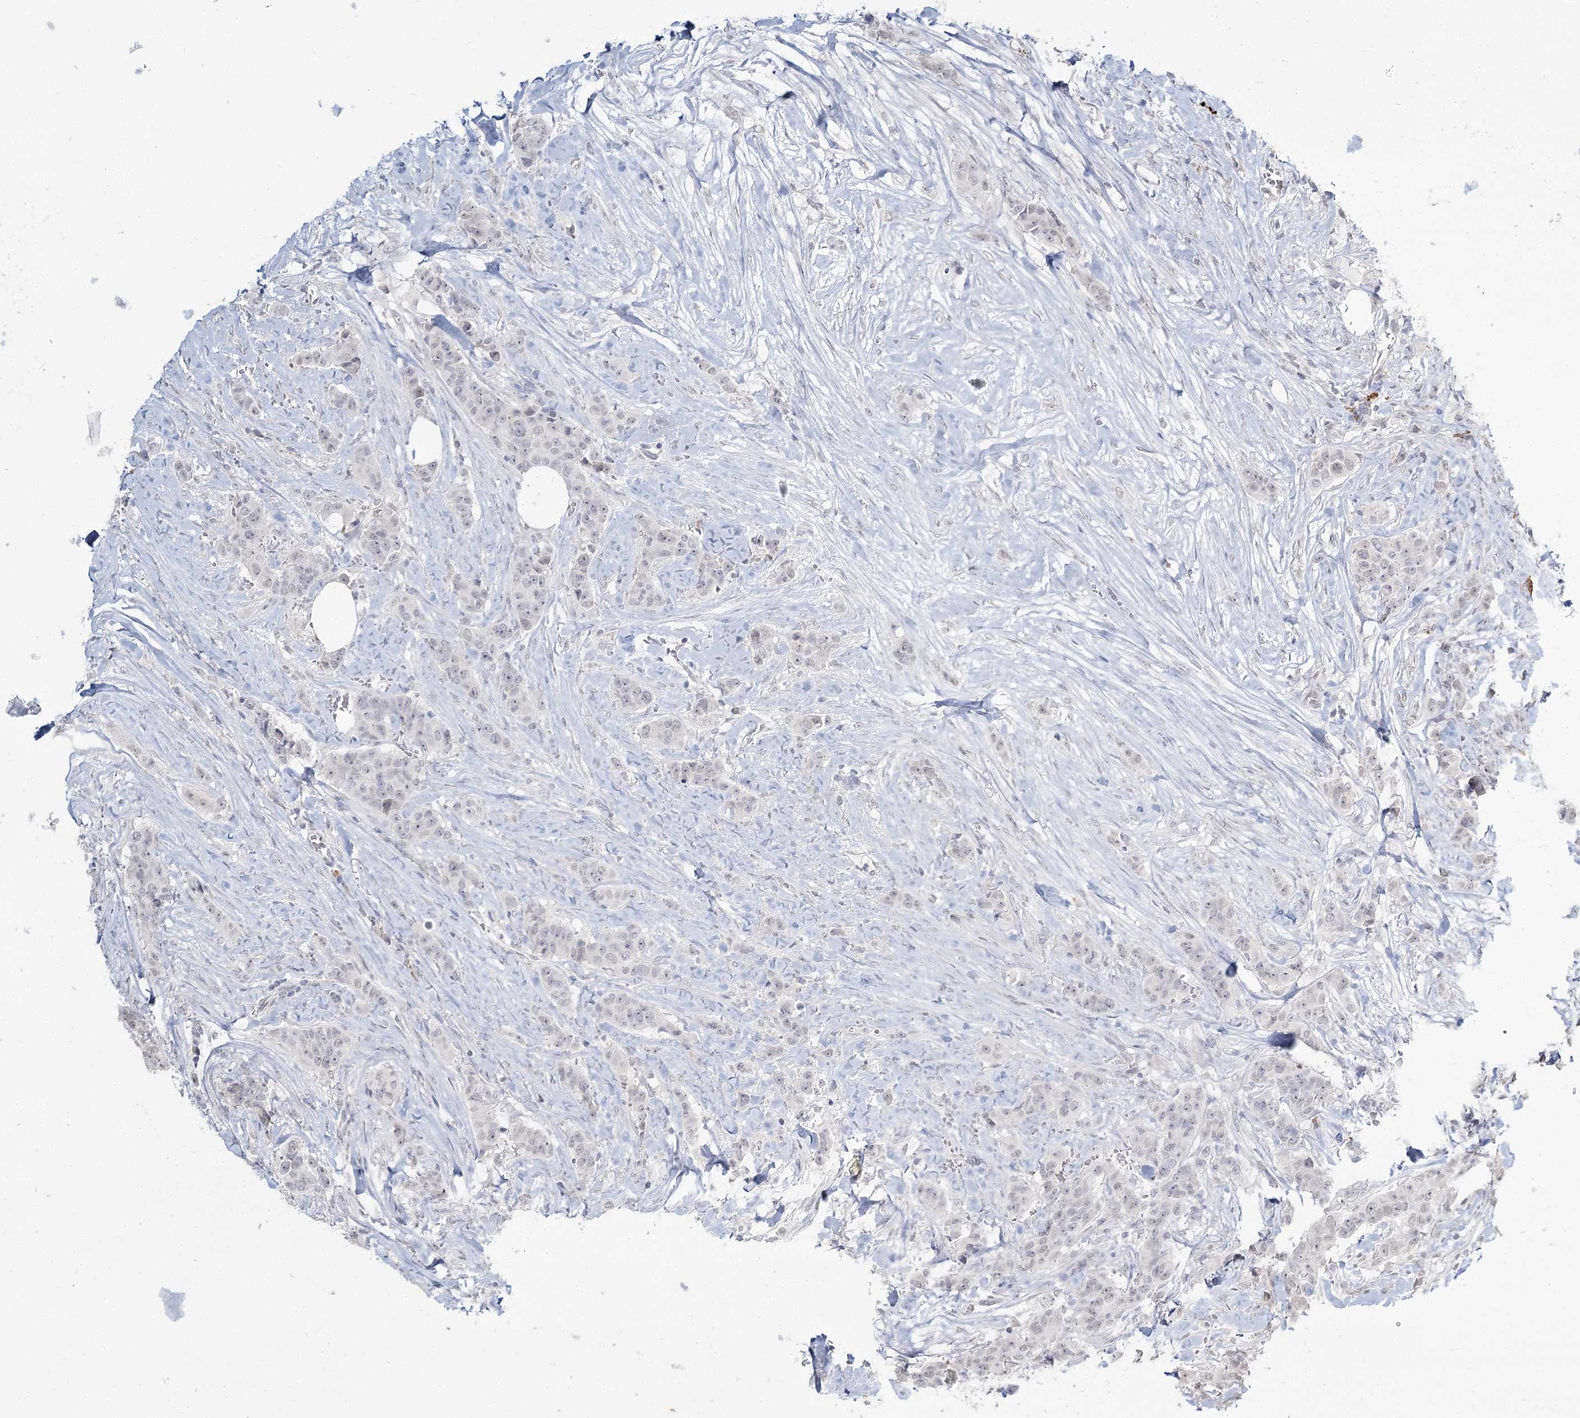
{"staining": {"intensity": "negative", "quantity": "none", "location": "none"}, "tissue": "breast cancer", "cell_type": "Tumor cells", "image_type": "cancer", "snomed": [{"axis": "morphology", "description": "Duct carcinoma"}, {"axis": "topography", "description": "Breast"}], "caption": "High power microscopy image of an IHC histopathology image of breast cancer (infiltrating ductal carcinoma), revealing no significant expression in tumor cells. (Immunohistochemistry (ihc), brightfield microscopy, high magnification).", "gene": "LY6G5C", "patient": {"sex": "female", "age": 40}}